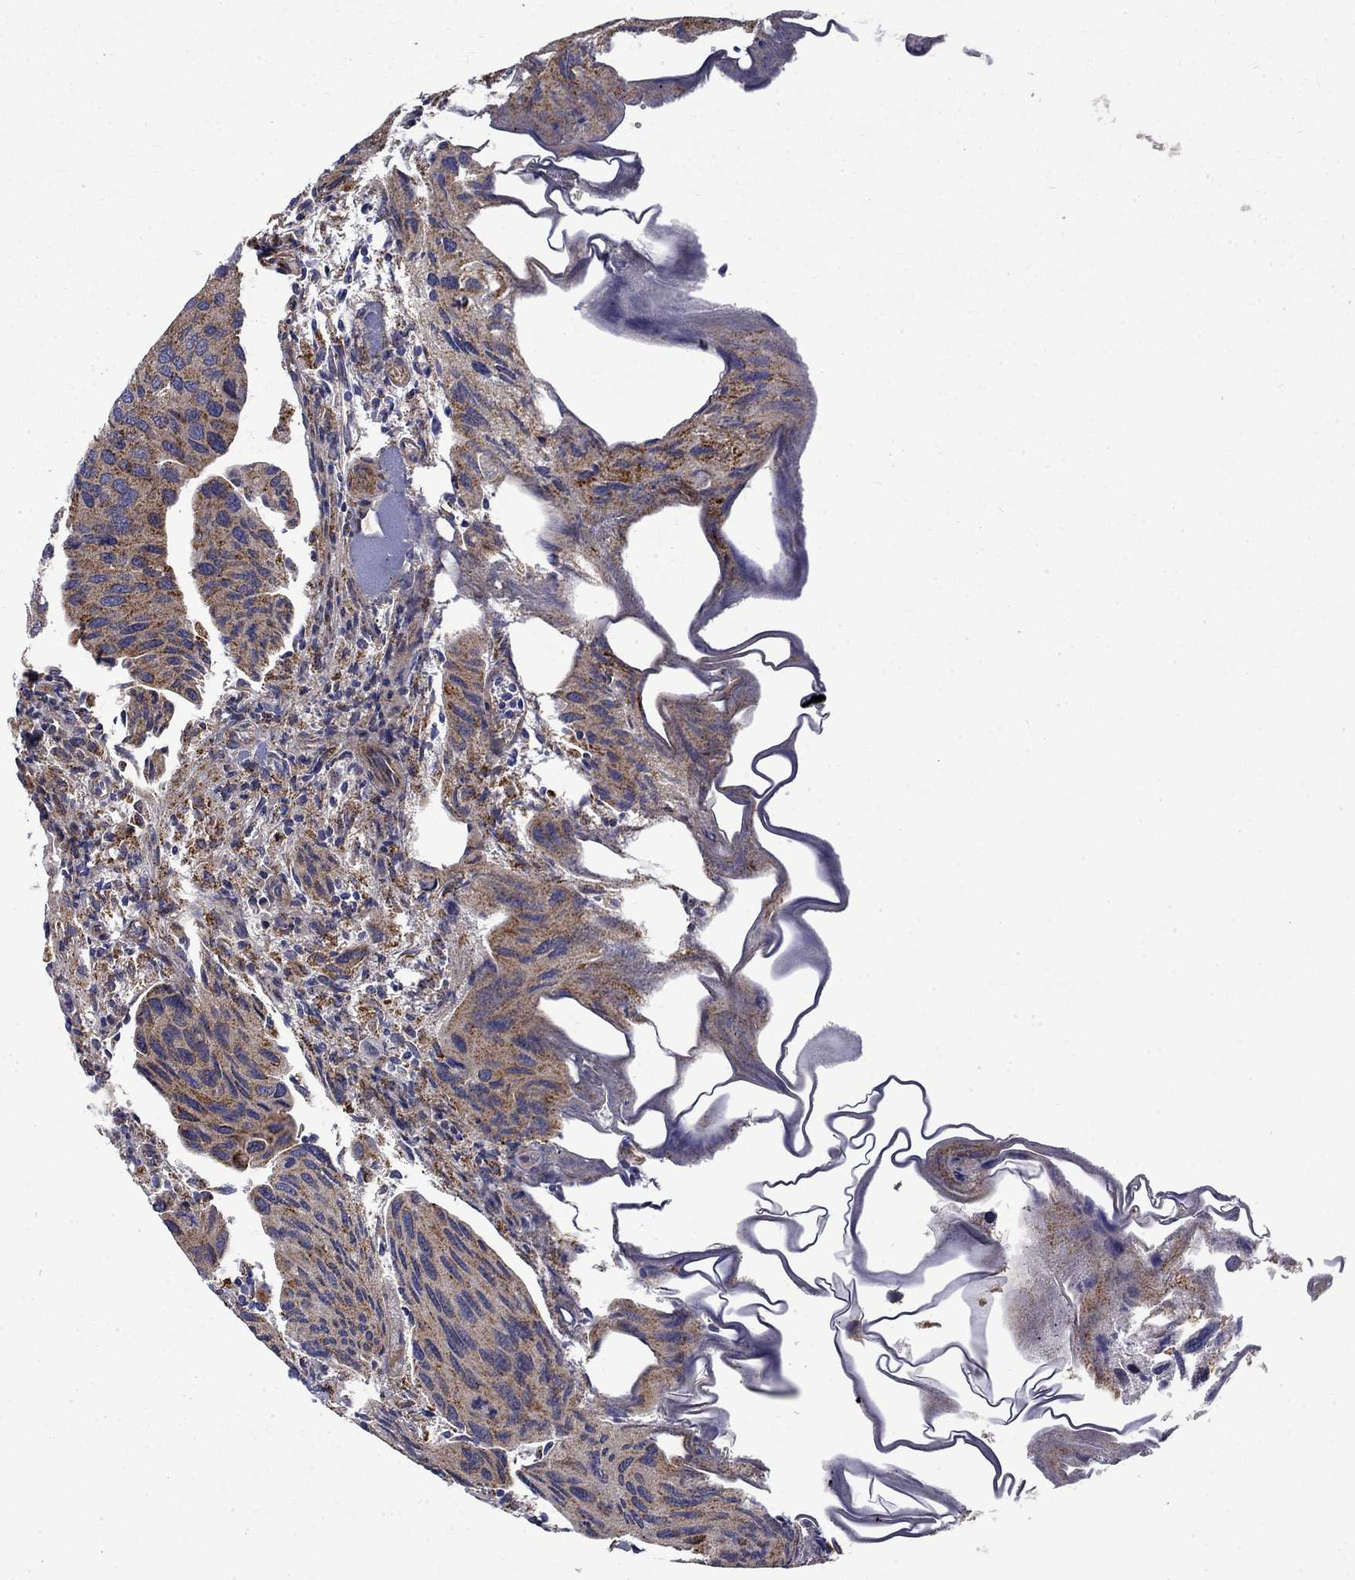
{"staining": {"intensity": "moderate", "quantity": "<25%", "location": "cytoplasmic/membranous"}, "tissue": "urothelial cancer", "cell_type": "Tumor cells", "image_type": "cancer", "snomed": [{"axis": "morphology", "description": "Urothelial carcinoma, High grade"}, {"axis": "topography", "description": "Urinary bladder"}], "caption": "This photomicrograph shows immunohistochemistry staining of human high-grade urothelial carcinoma, with low moderate cytoplasmic/membranous positivity in about <25% of tumor cells.", "gene": "KPNA3", "patient": {"sex": "male", "age": 79}}